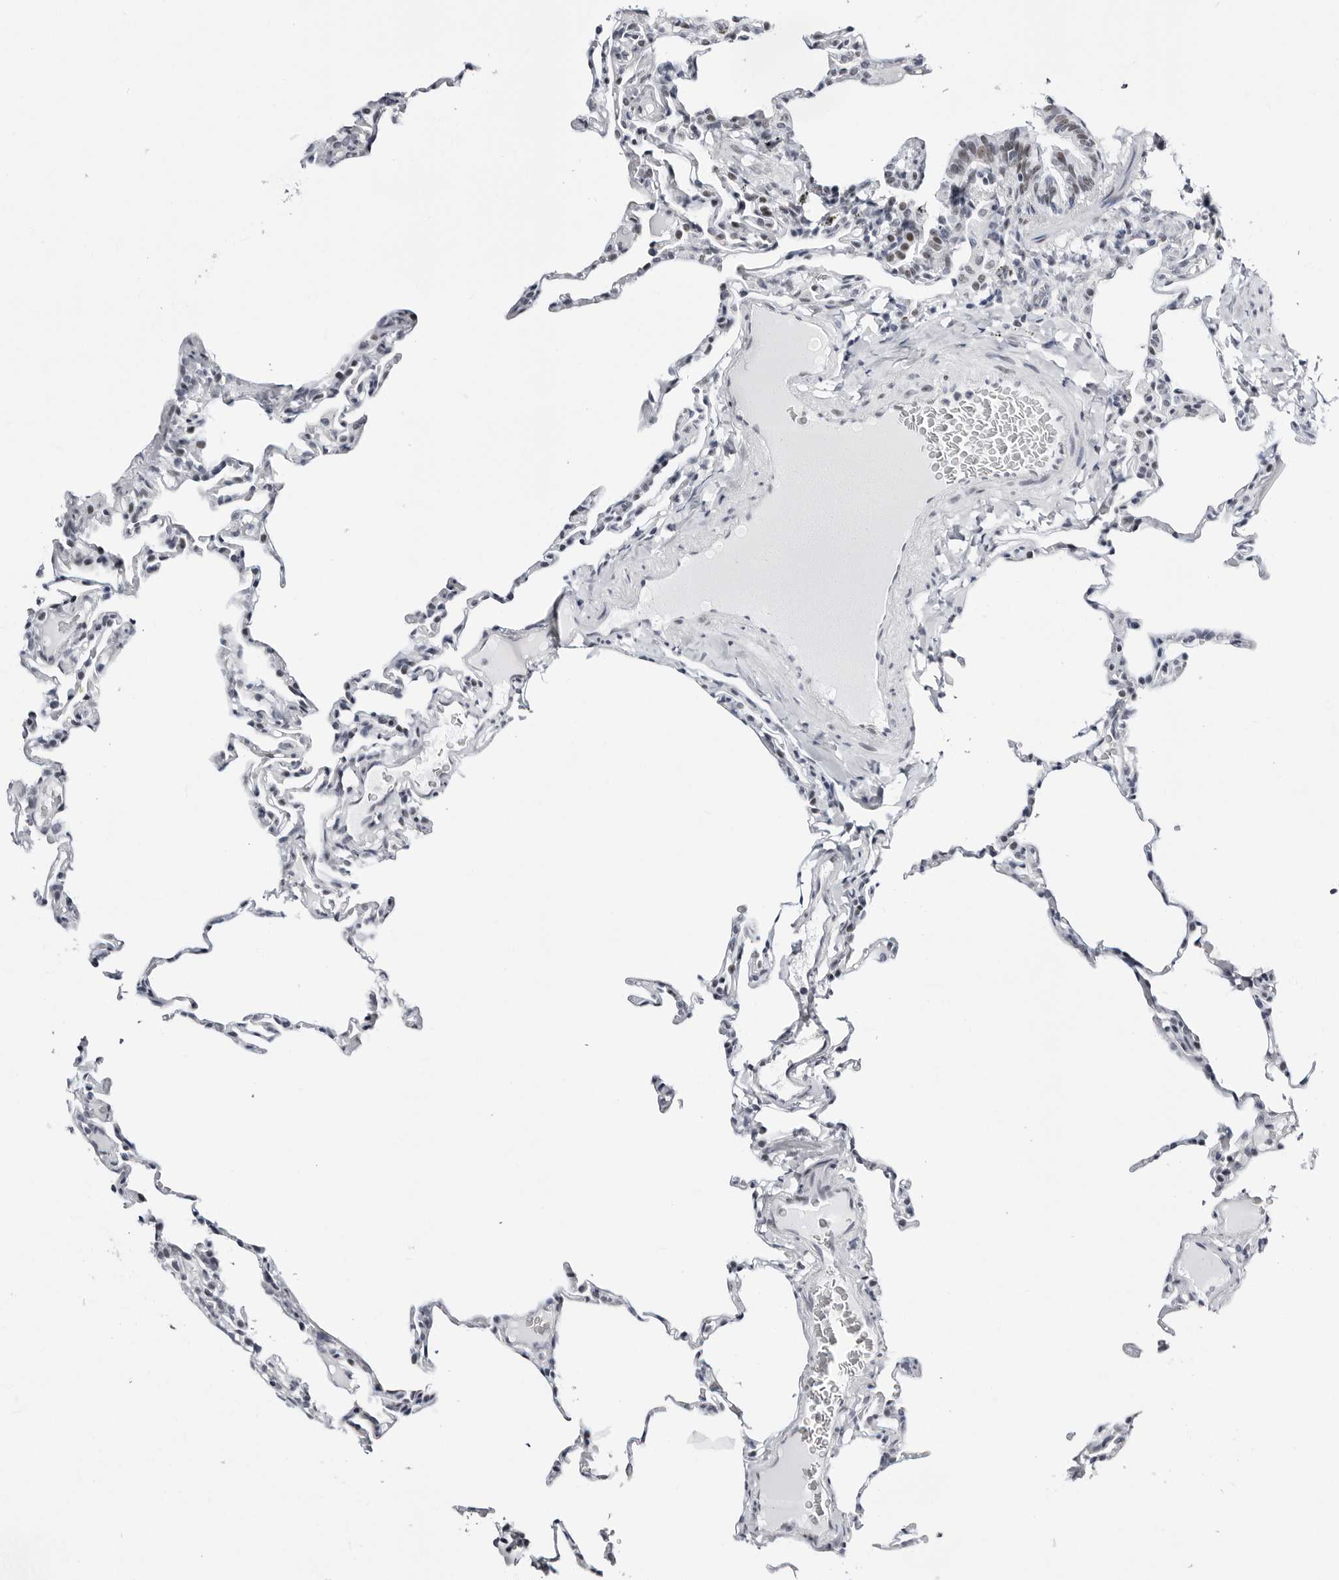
{"staining": {"intensity": "negative", "quantity": "none", "location": "none"}, "tissue": "lung", "cell_type": "Alveolar cells", "image_type": "normal", "snomed": [{"axis": "morphology", "description": "Normal tissue, NOS"}, {"axis": "topography", "description": "Lung"}], "caption": "This image is of unremarkable lung stained with immunohistochemistry (IHC) to label a protein in brown with the nuclei are counter-stained blue. There is no positivity in alveolar cells. (Stains: DAB (3,3'-diaminobenzidine) IHC with hematoxylin counter stain, Microscopy: brightfield microscopy at high magnification).", "gene": "VEZF1", "patient": {"sex": "male", "age": 20}}